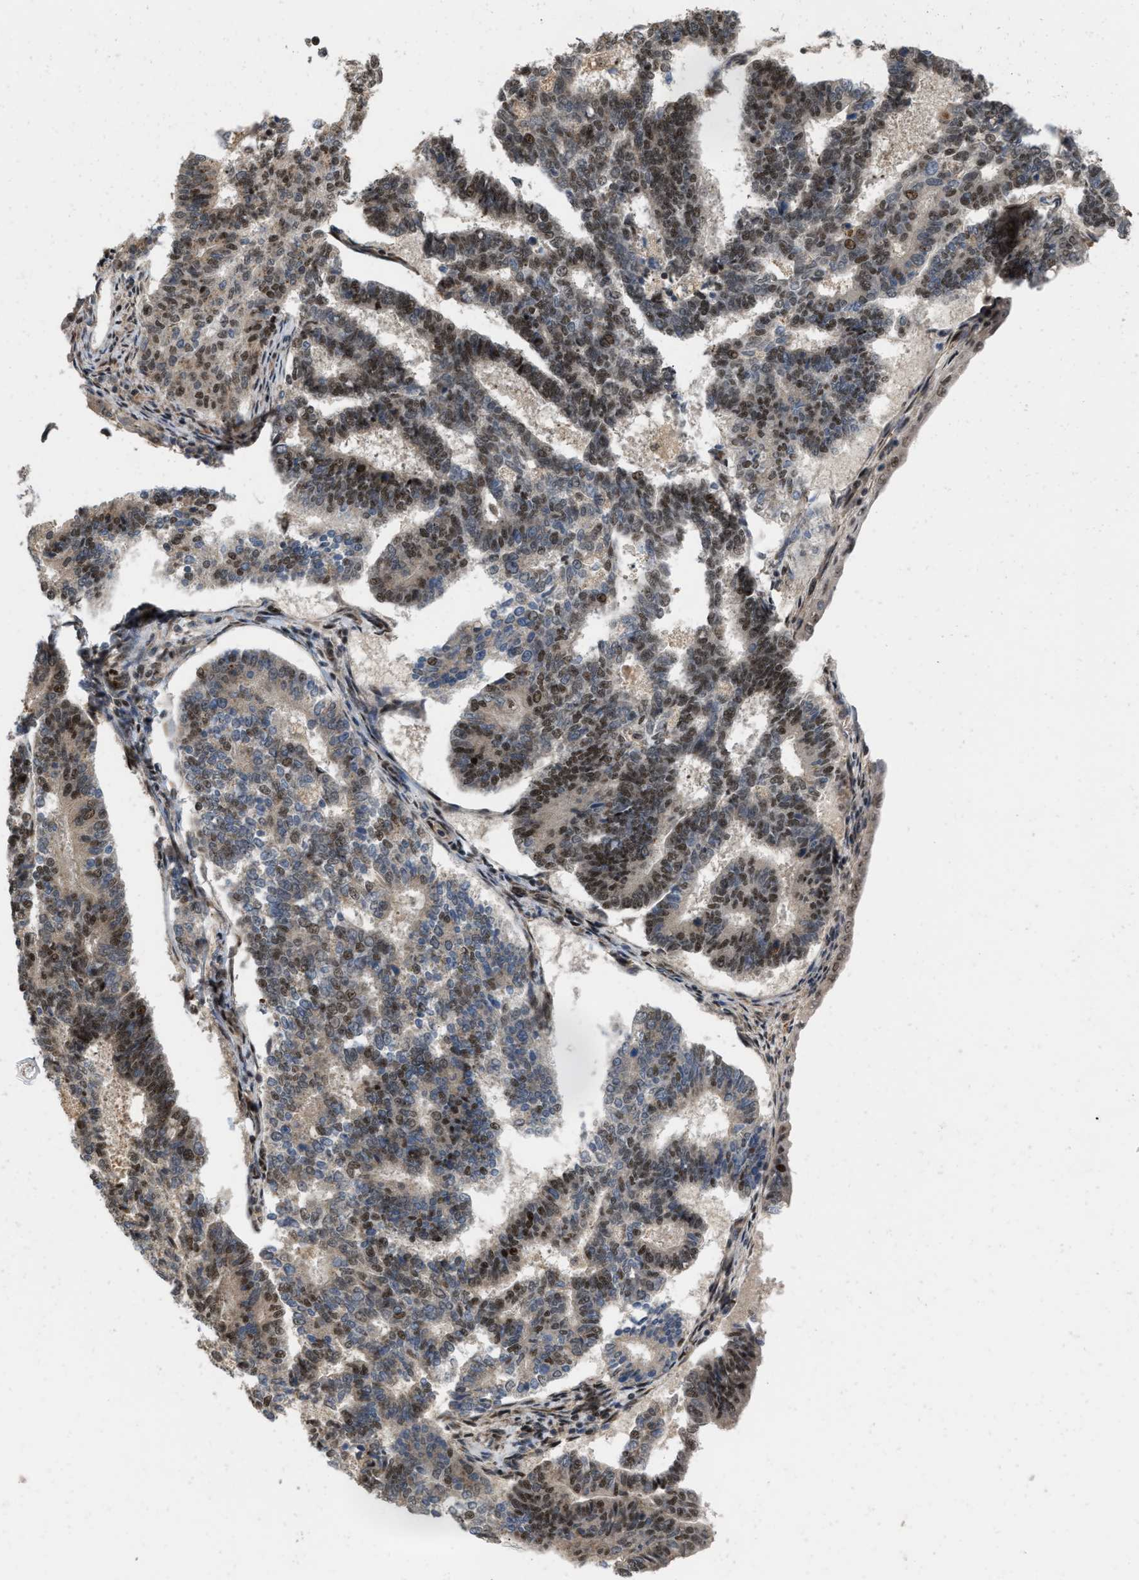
{"staining": {"intensity": "strong", "quantity": ">75%", "location": "nuclear"}, "tissue": "endometrial cancer", "cell_type": "Tumor cells", "image_type": "cancer", "snomed": [{"axis": "morphology", "description": "Adenocarcinoma, NOS"}, {"axis": "topography", "description": "Endometrium"}], "caption": "Endometrial cancer (adenocarcinoma) stained with a brown dye demonstrates strong nuclear positive positivity in about >75% of tumor cells.", "gene": "ANKRD11", "patient": {"sex": "female", "age": 70}}